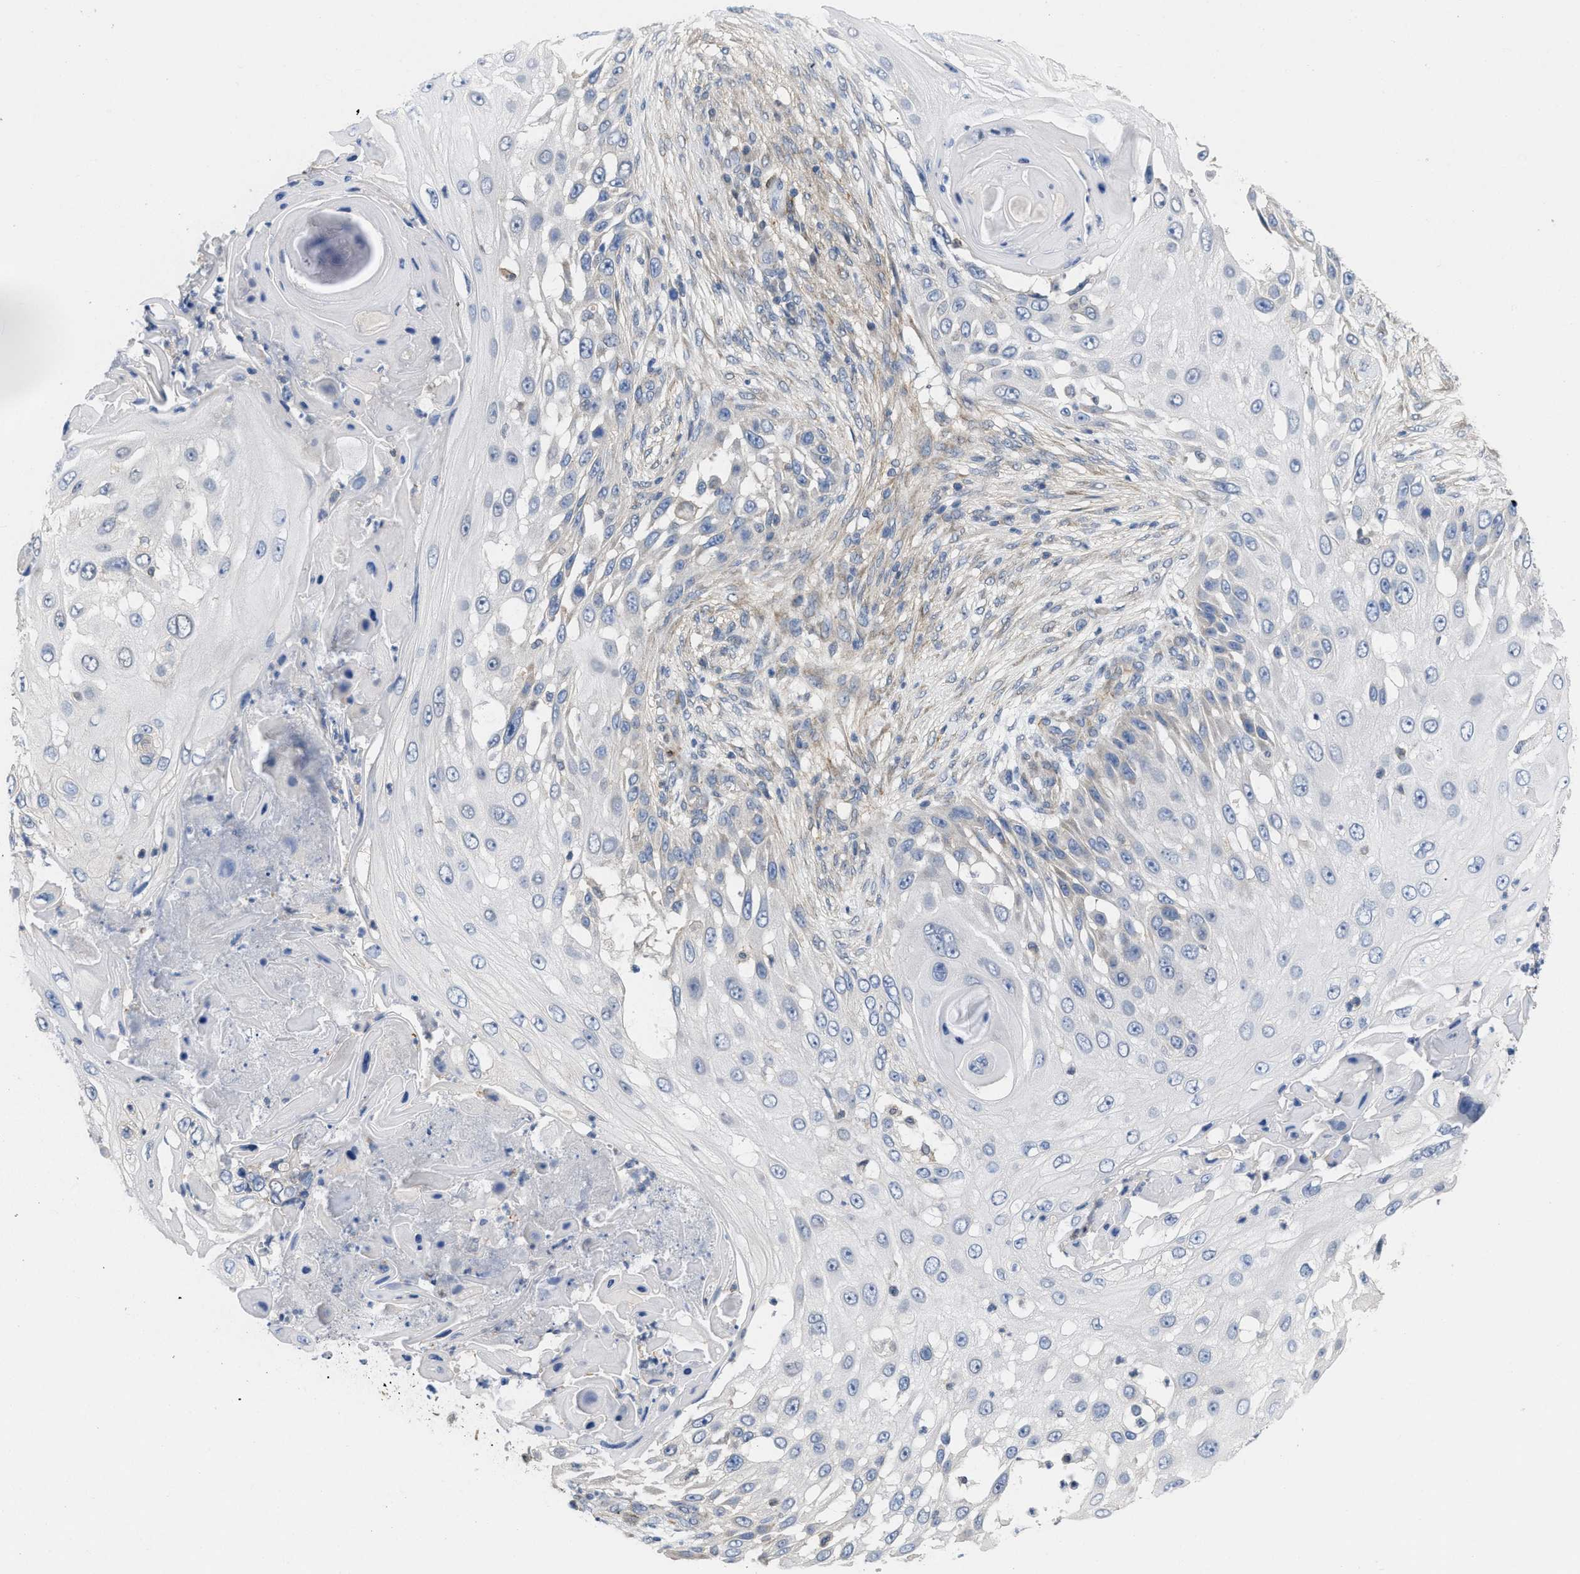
{"staining": {"intensity": "negative", "quantity": "none", "location": "none"}, "tissue": "skin cancer", "cell_type": "Tumor cells", "image_type": "cancer", "snomed": [{"axis": "morphology", "description": "Squamous cell carcinoma, NOS"}, {"axis": "topography", "description": "Skin"}], "caption": "Skin squamous cell carcinoma was stained to show a protein in brown. There is no significant expression in tumor cells. Brightfield microscopy of immunohistochemistry stained with DAB (3,3'-diaminobenzidine) (brown) and hematoxylin (blue), captured at high magnification.", "gene": "TMEM131", "patient": {"sex": "female", "age": 44}}